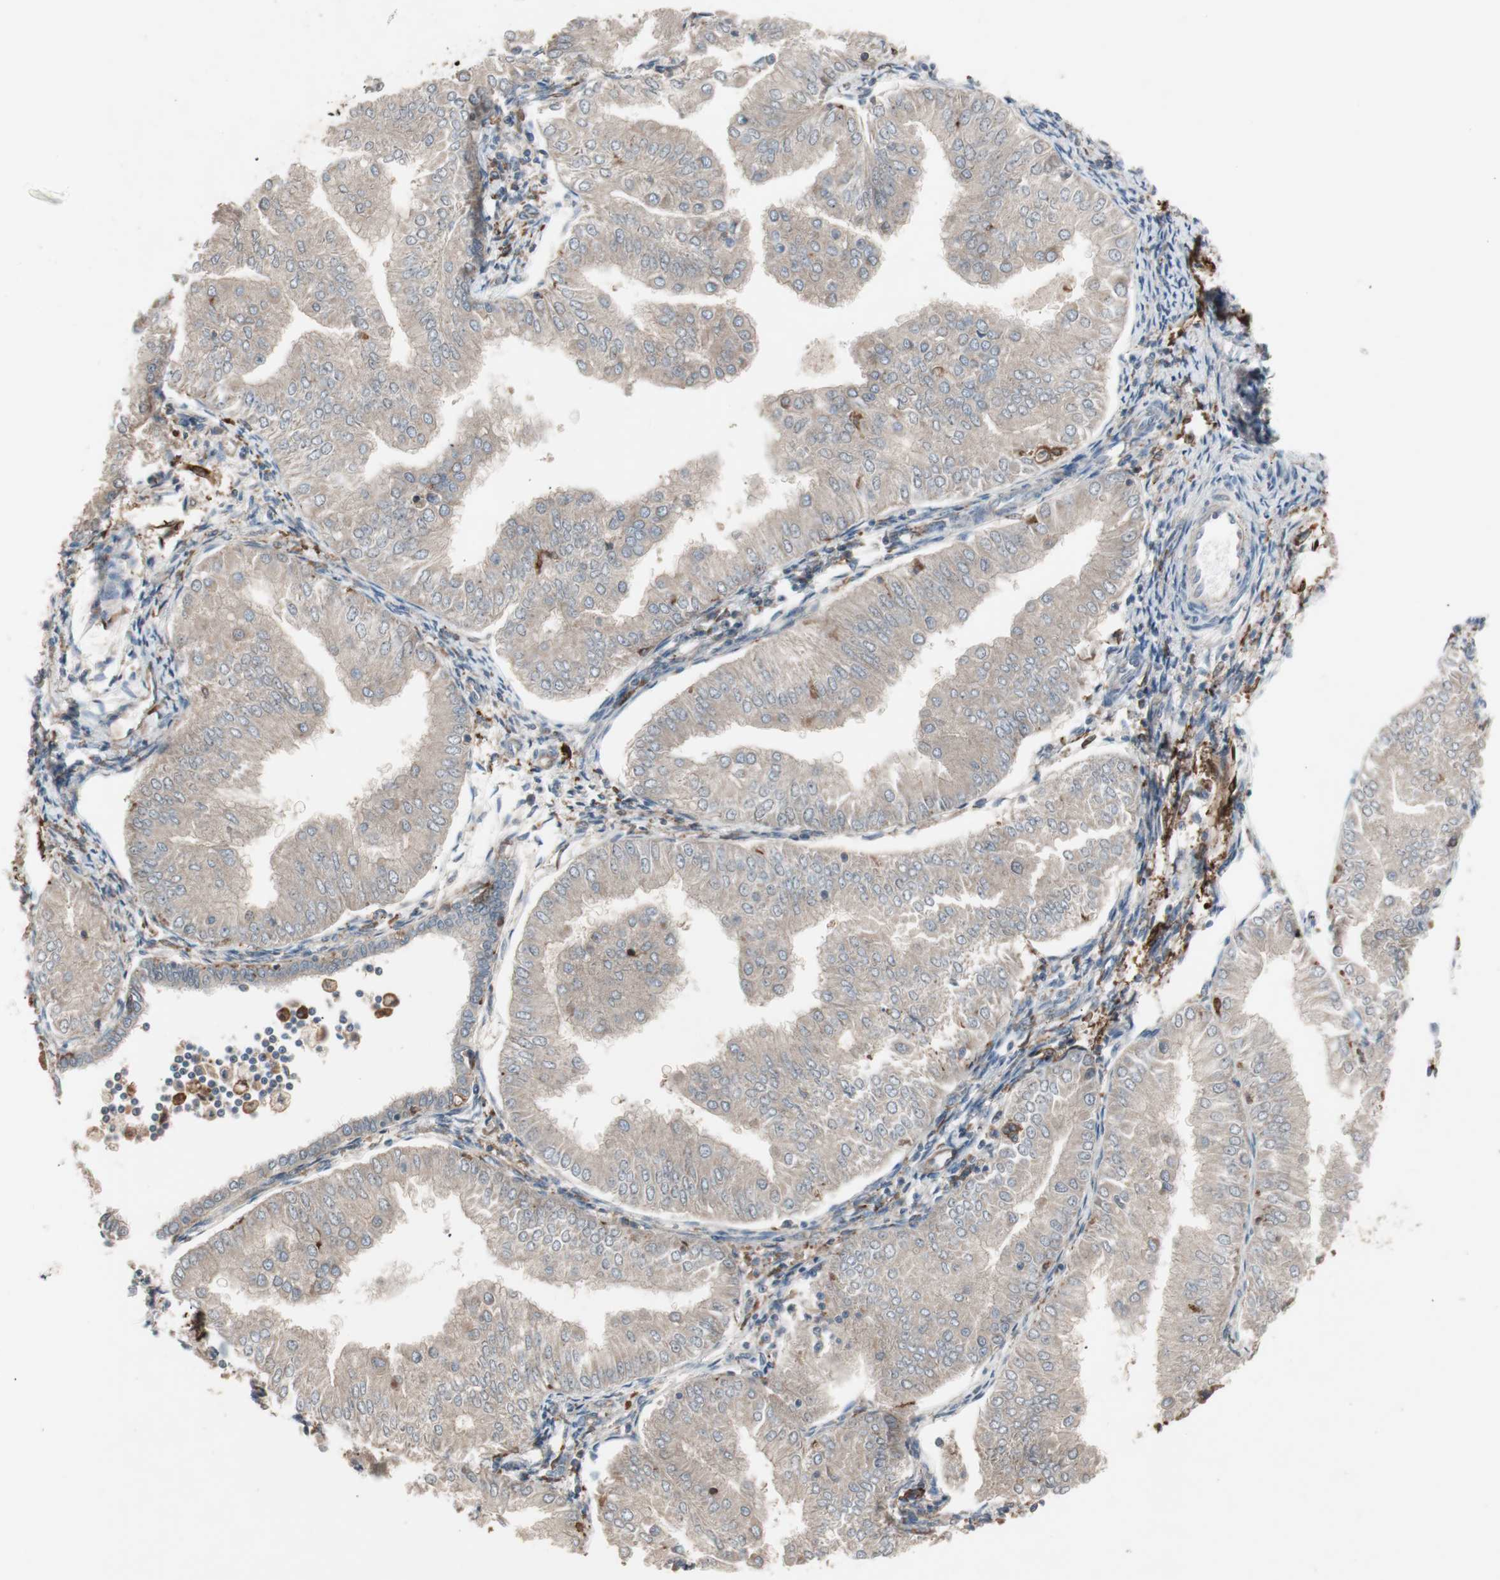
{"staining": {"intensity": "weak", "quantity": ">75%", "location": "cytoplasmic/membranous"}, "tissue": "endometrial cancer", "cell_type": "Tumor cells", "image_type": "cancer", "snomed": [{"axis": "morphology", "description": "Adenocarcinoma, NOS"}, {"axis": "topography", "description": "Endometrium"}], "caption": "A photomicrograph of adenocarcinoma (endometrial) stained for a protein reveals weak cytoplasmic/membranous brown staining in tumor cells.", "gene": "STAB1", "patient": {"sex": "female", "age": 53}}